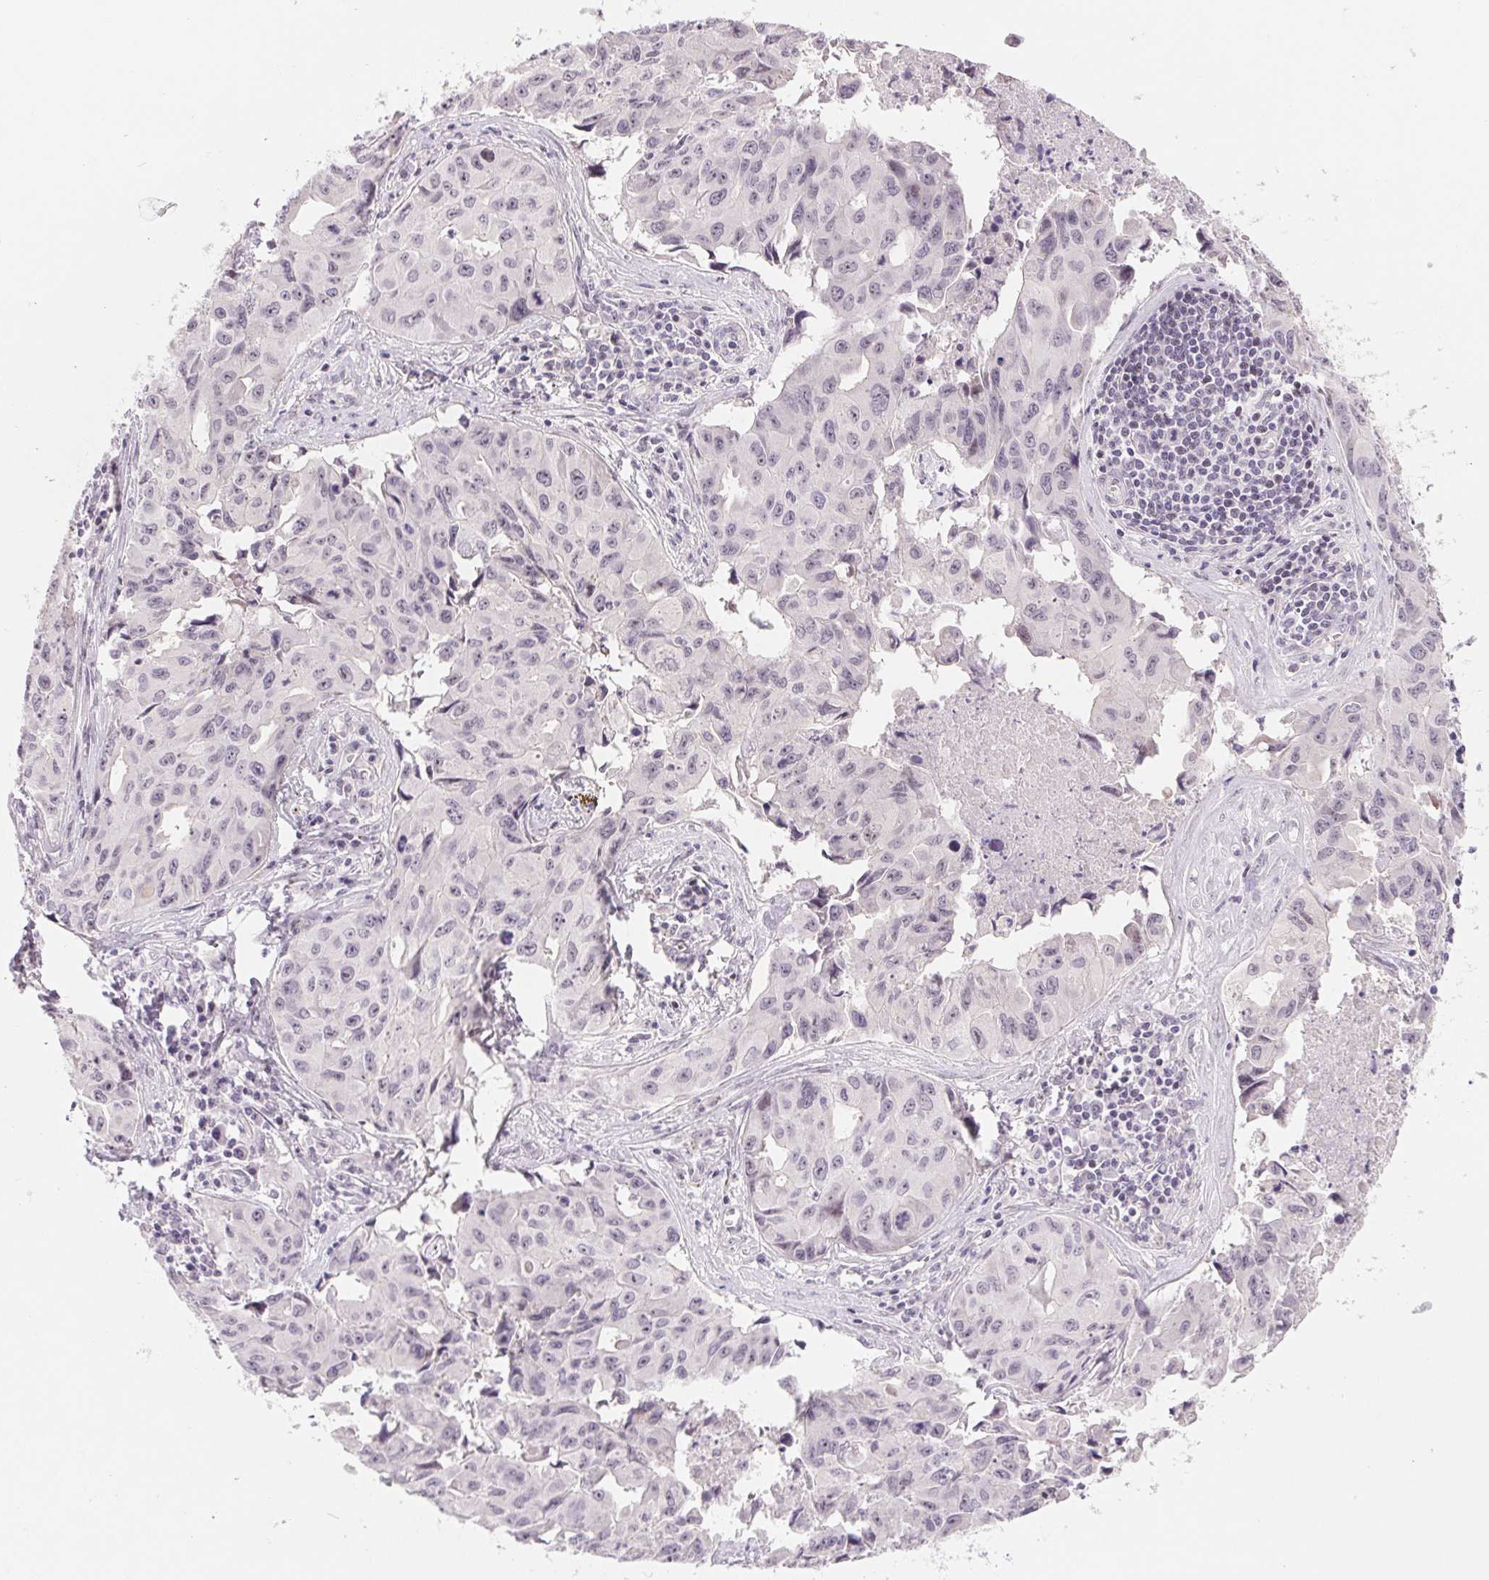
{"staining": {"intensity": "negative", "quantity": "none", "location": "none"}, "tissue": "lung cancer", "cell_type": "Tumor cells", "image_type": "cancer", "snomed": [{"axis": "morphology", "description": "Adenocarcinoma, NOS"}, {"axis": "topography", "description": "Lymph node"}, {"axis": "topography", "description": "Lung"}], "caption": "The histopathology image exhibits no staining of tumor cells in lung cancer.", "gene": "LCA5L", "patient": {"sex": "male", "age": 64}}